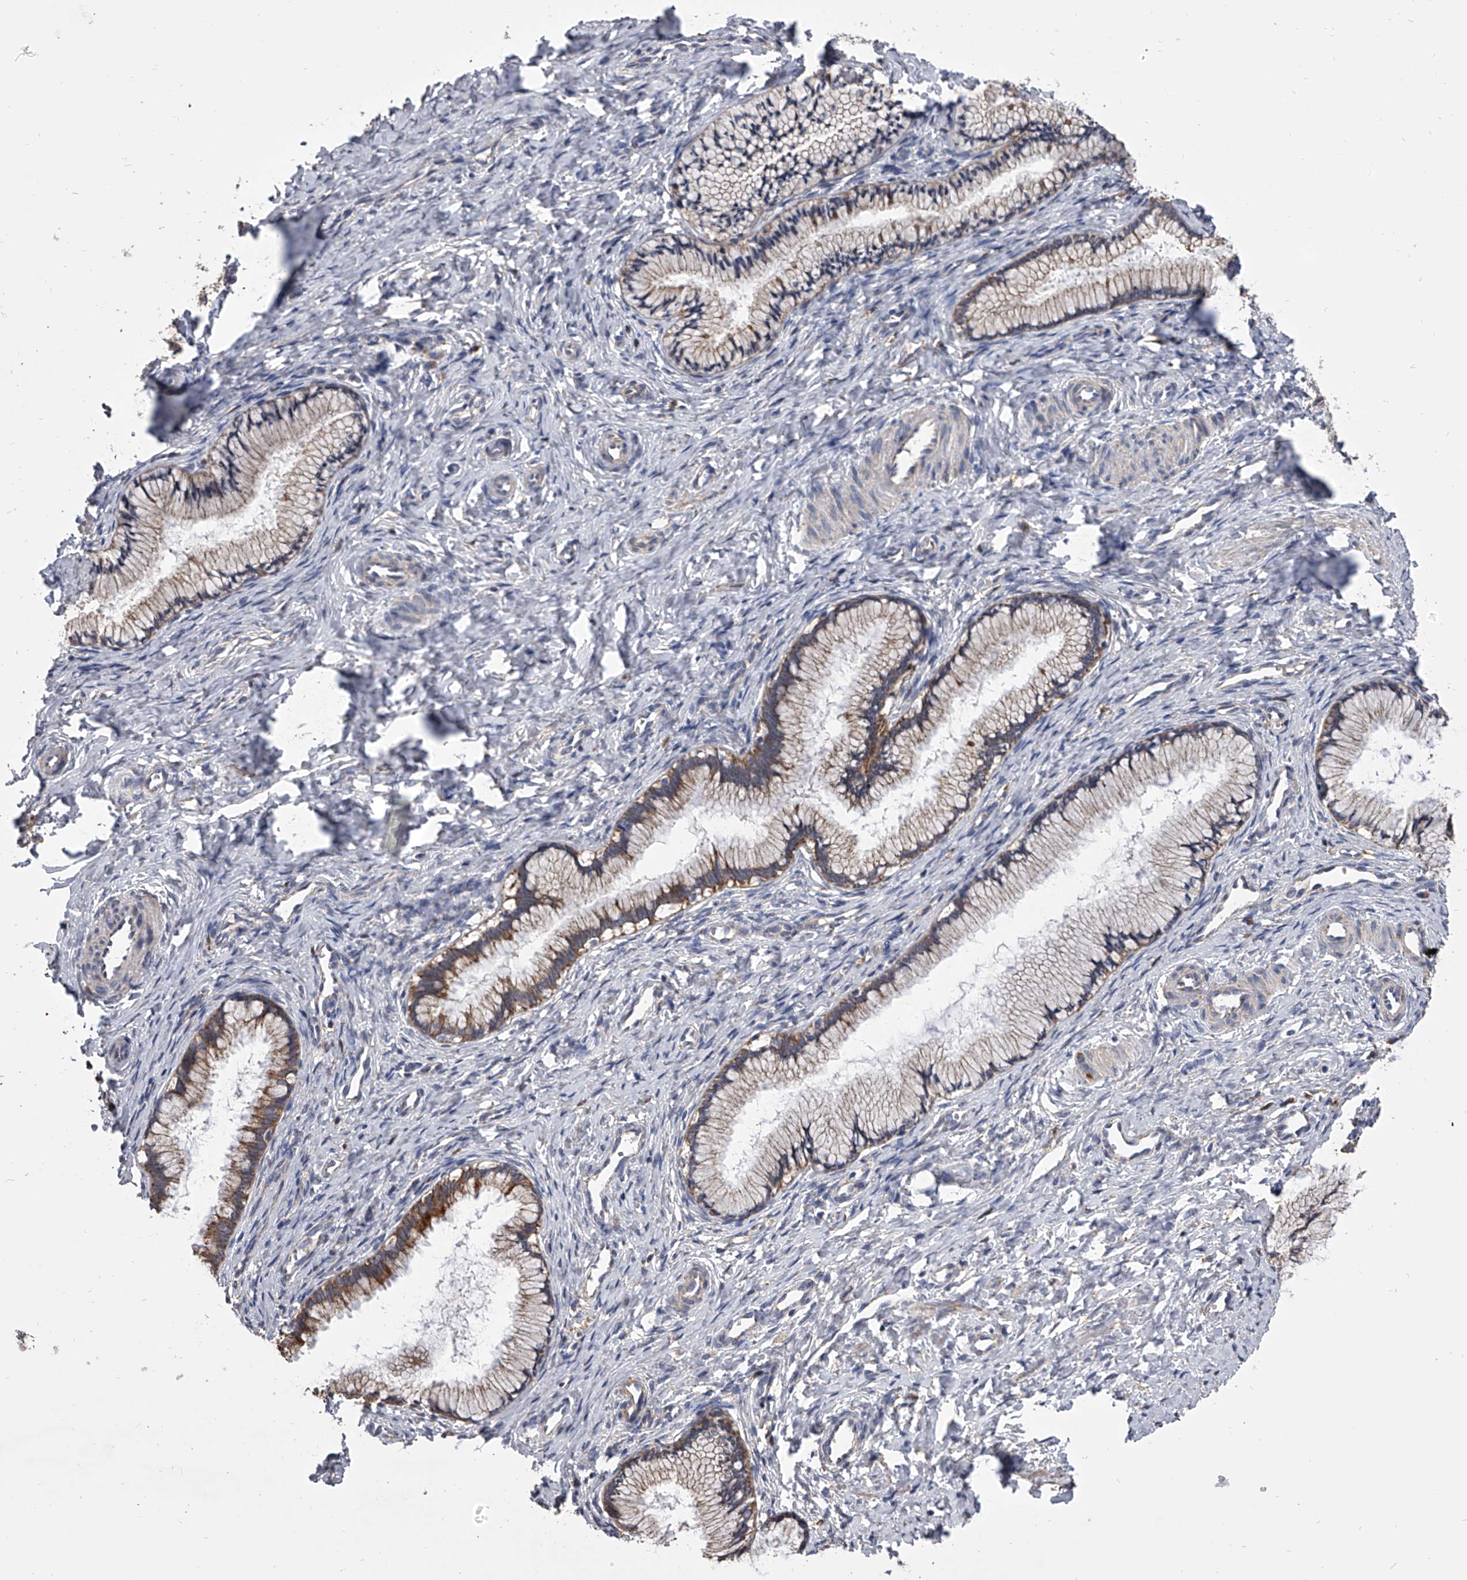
{"staining": {"intensity": "moderate", "quantity": ">75%", "location": "cytoplasmic/membranous"}, "tissue": "cervix", "cell_type": "Glandular cells", "image_type": "normal", "snomed": [{"axis": "morphology", "description": "Normal tissue, NOS"}, {"axis": "topography", "description": "Cervix"}], "caption": "IHC staining of normal cervix, which displays medium levels of moderate cytoplasmic/membranous staining in approximately >75% of glandular cells indicating moderate cytoplasmic/membranous protein staining. The staining was performed using DAB (3,3'-diaminobenzidine) (brown) for protein detection and nuclei were counterstained in hematoxylin (blue).", "gene": "MRPL28", "patient": {"sex": "female", "age": 27}}